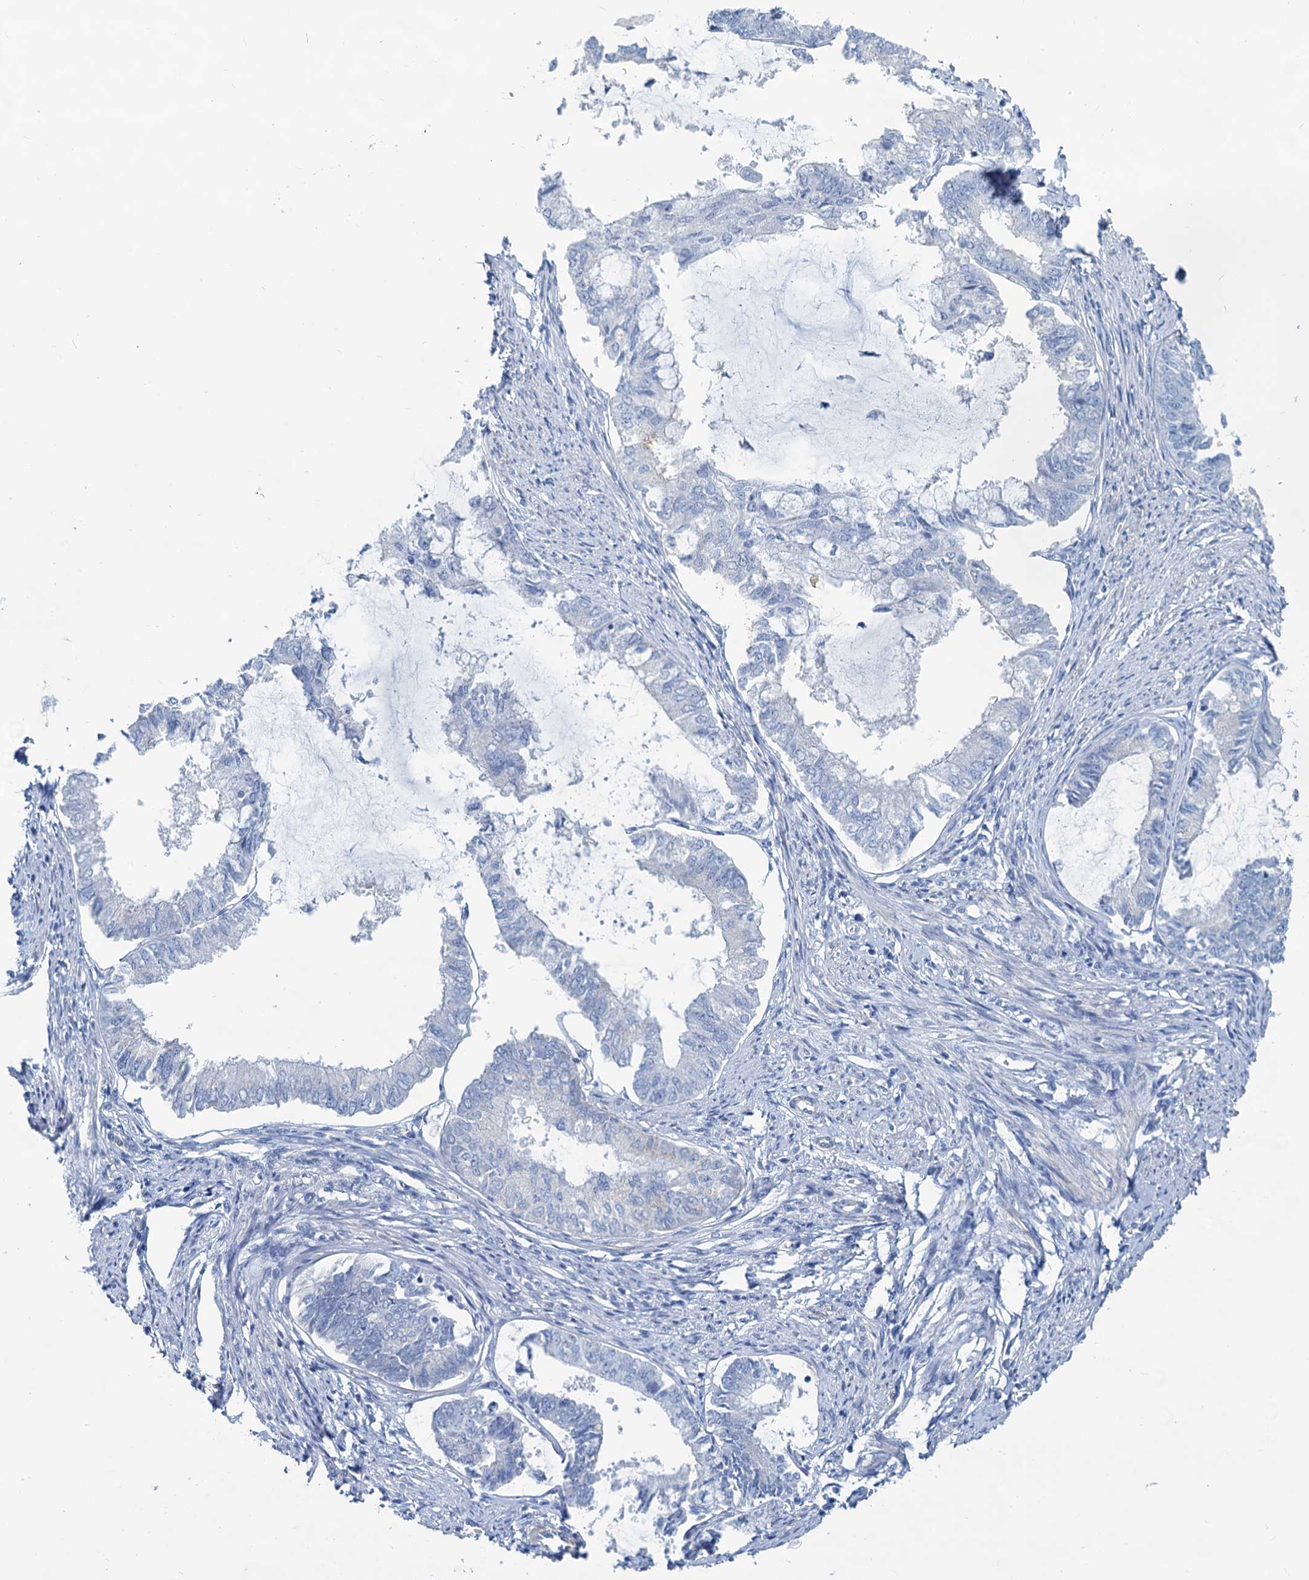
{"staining": {"intensity": "negative", "quantity": "none", "location": "none"}, "tissue": "endometrial cancer", "cell_type": "Tumor cells", "image_type": "cancer", "snomed": [{"axis": "morphology", "description": "Adenocarcinoma, NOS"}, {"axis": "topography", "description": "Endometrium"}], "caption": "The histopathology image demonstrates no staining of tumor cells in endometrial cancer (adenocarcinoma).", "gene": "SLC1A3", "patient": {"sex": "female", "age": 86}}